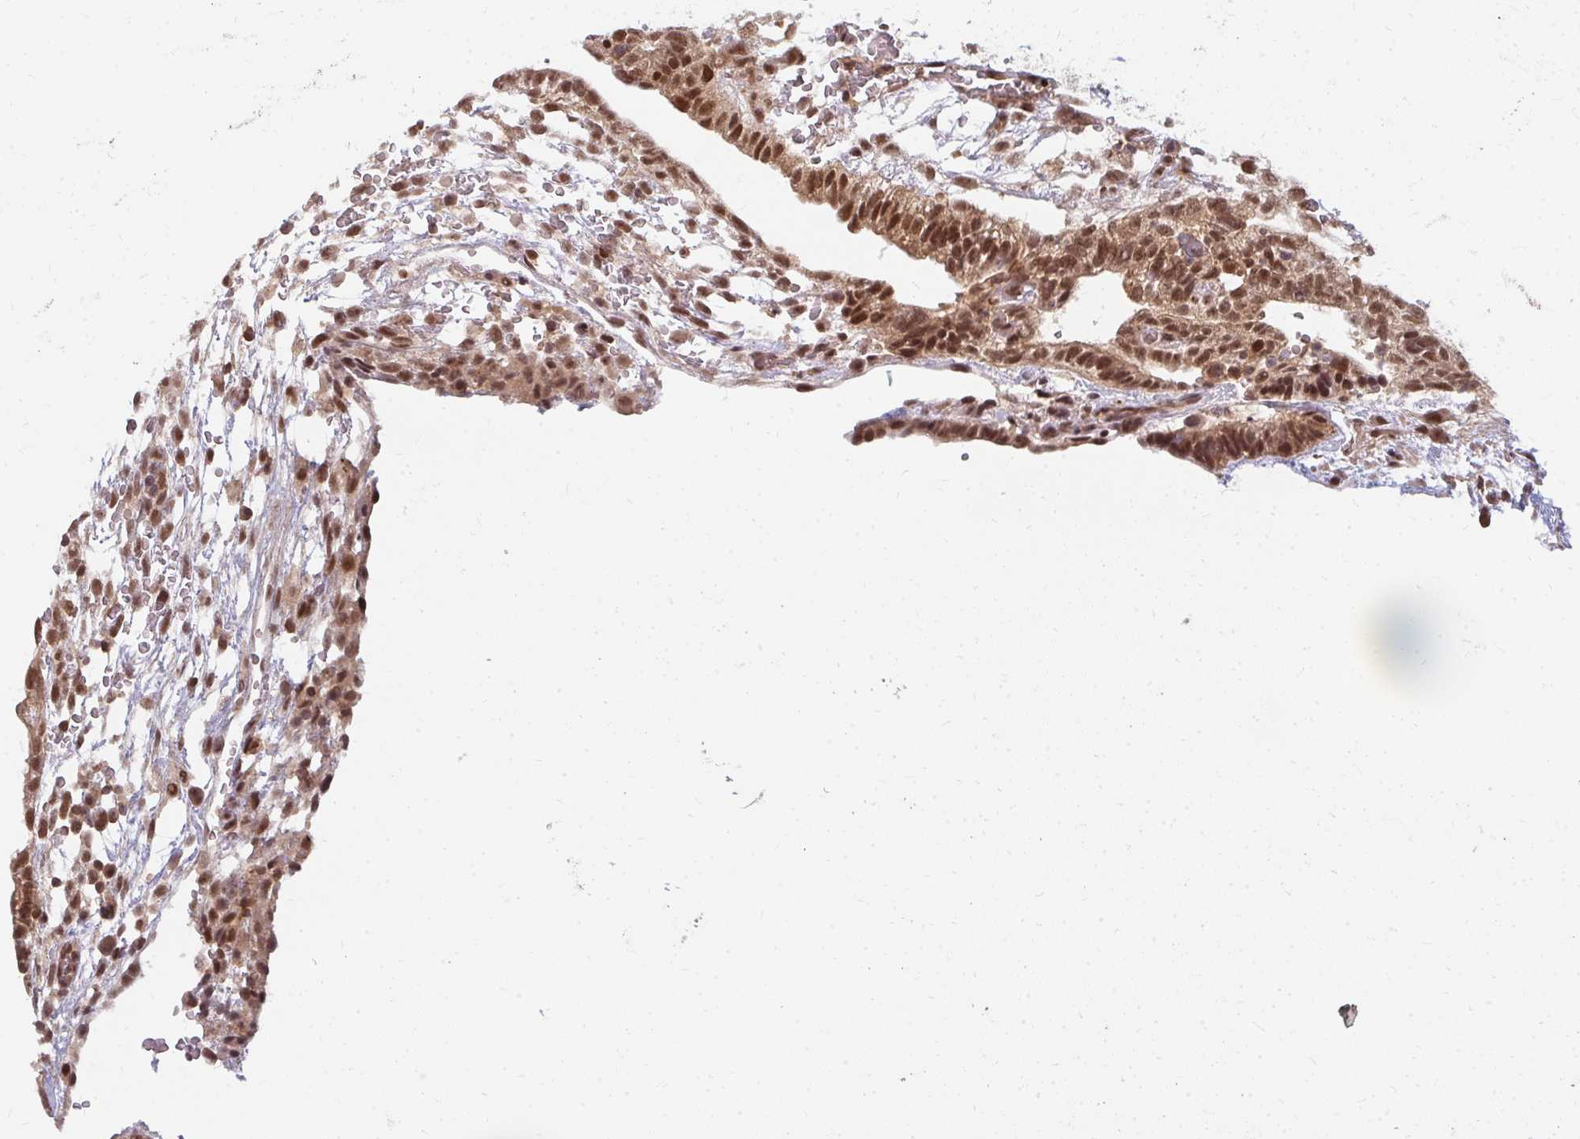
{"staining": {"intensity": "strong", "quantity": ">75%", "location": "cytoplasmic/membranous,nuclear"}, "tissue": "testis cancer", "cell_type": "Tumor cells", "image_type": "cancer", "snomed": [{"axis": "morphology", "description": "Carcinoma, Embryonal, NOS"}, {"axis": "topography", "description": "Testis"}], "caption": "The histopathology image shows immunohistochemical staining of testis cancer (embryonal carcinoma). There is strong cytoplasmic/membranous and nuclear expression is appreciated in approximately >75% of tumor cells.", "gene": "GTF3C6", "patient": {"sex": "male", "age": 32}}